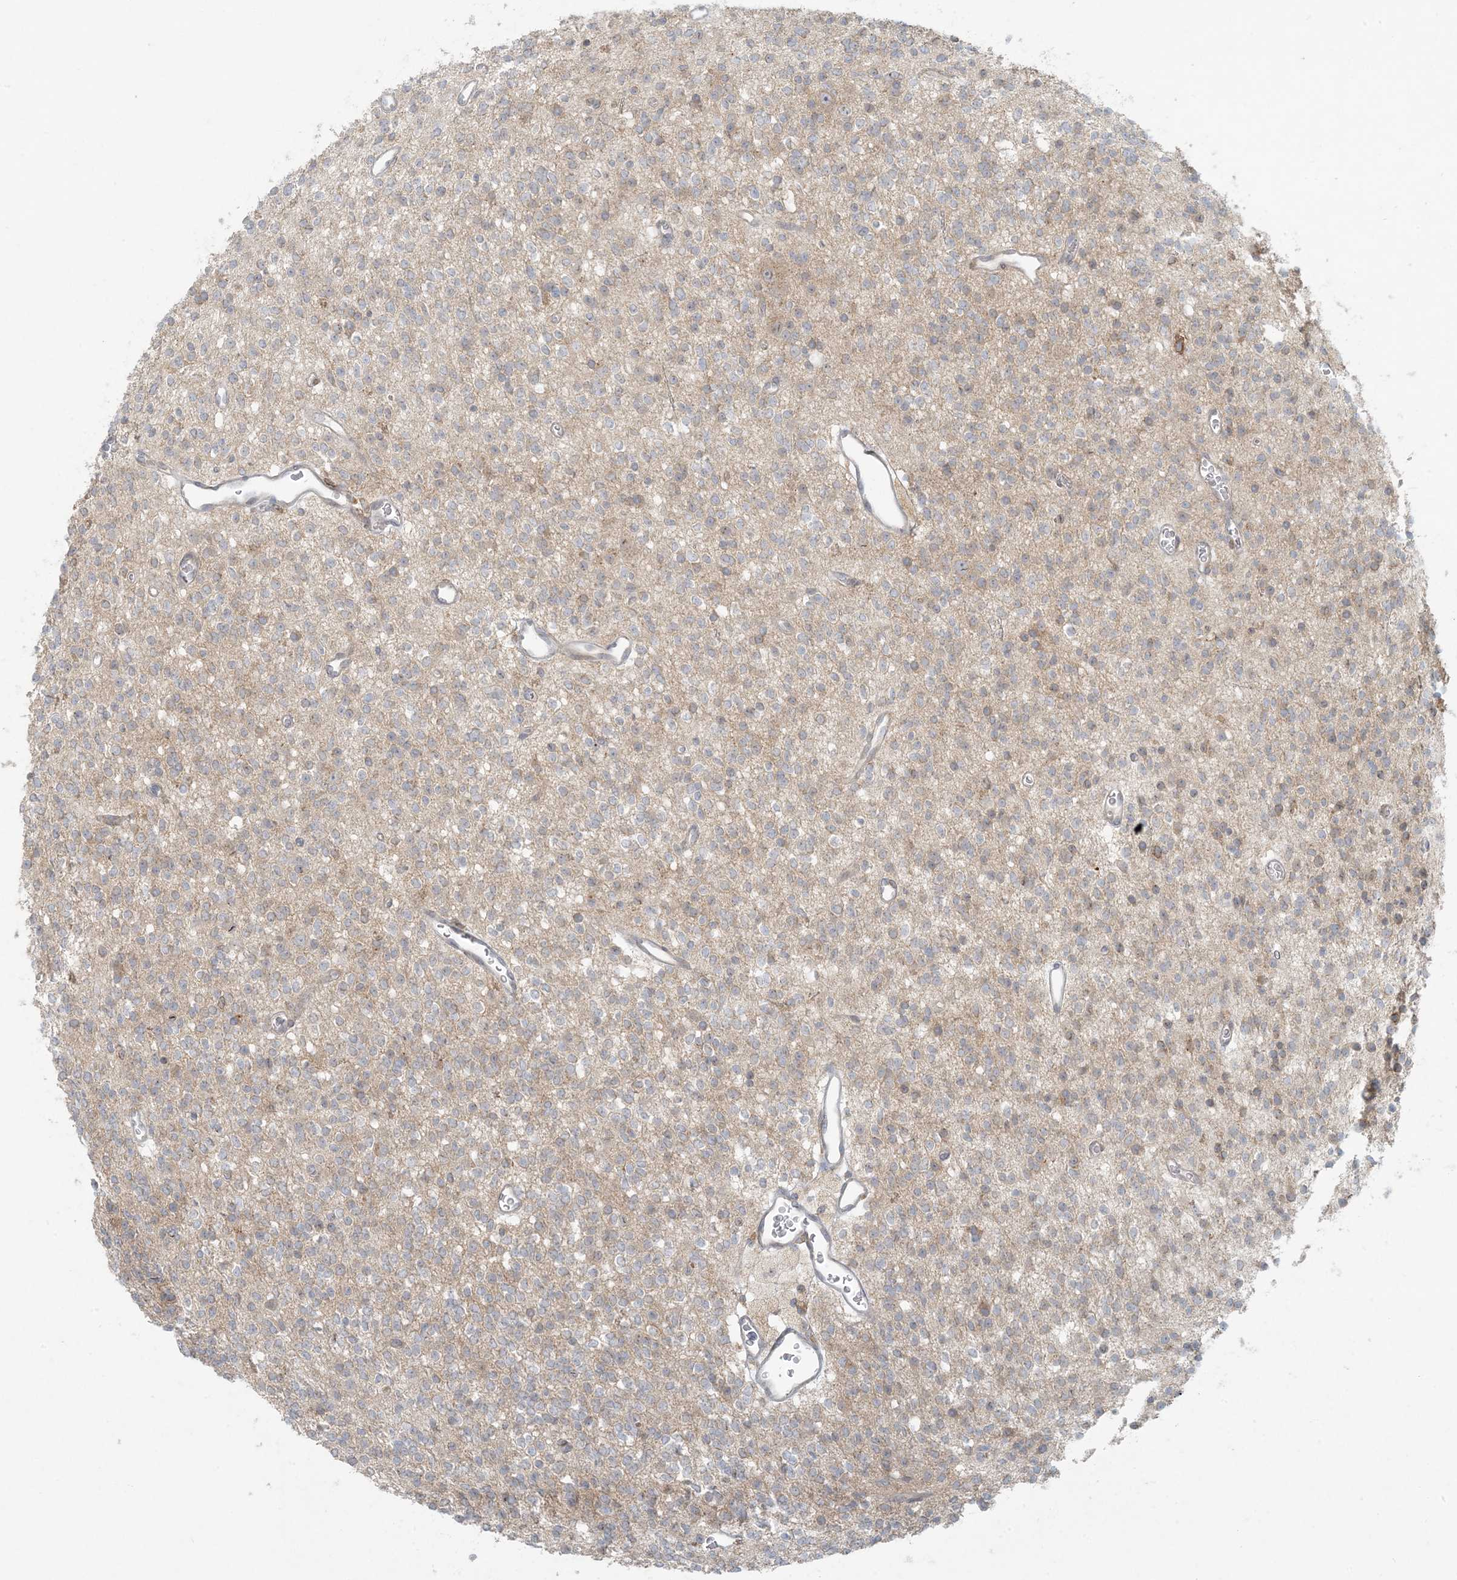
{"staining": {"intensity": "negative", "quantity": "none", "location": "none"}, "tissue": "glioma", "cell_type": "Tumor cells", "image_type": "cancer", "snomed": [{"axis": "morphology", "description": "Glioma, malignant, High grade"}, {"axis": "topography", "description": "Brain"}], "caption": "This image is of glioma stained with immunohistochemistry to label a protein in brown with the nuclei are counter-stained blue. There is no expression in tumor cells.", "gene": "HACL1", "patient": {"sex": "male", "age": 34}}